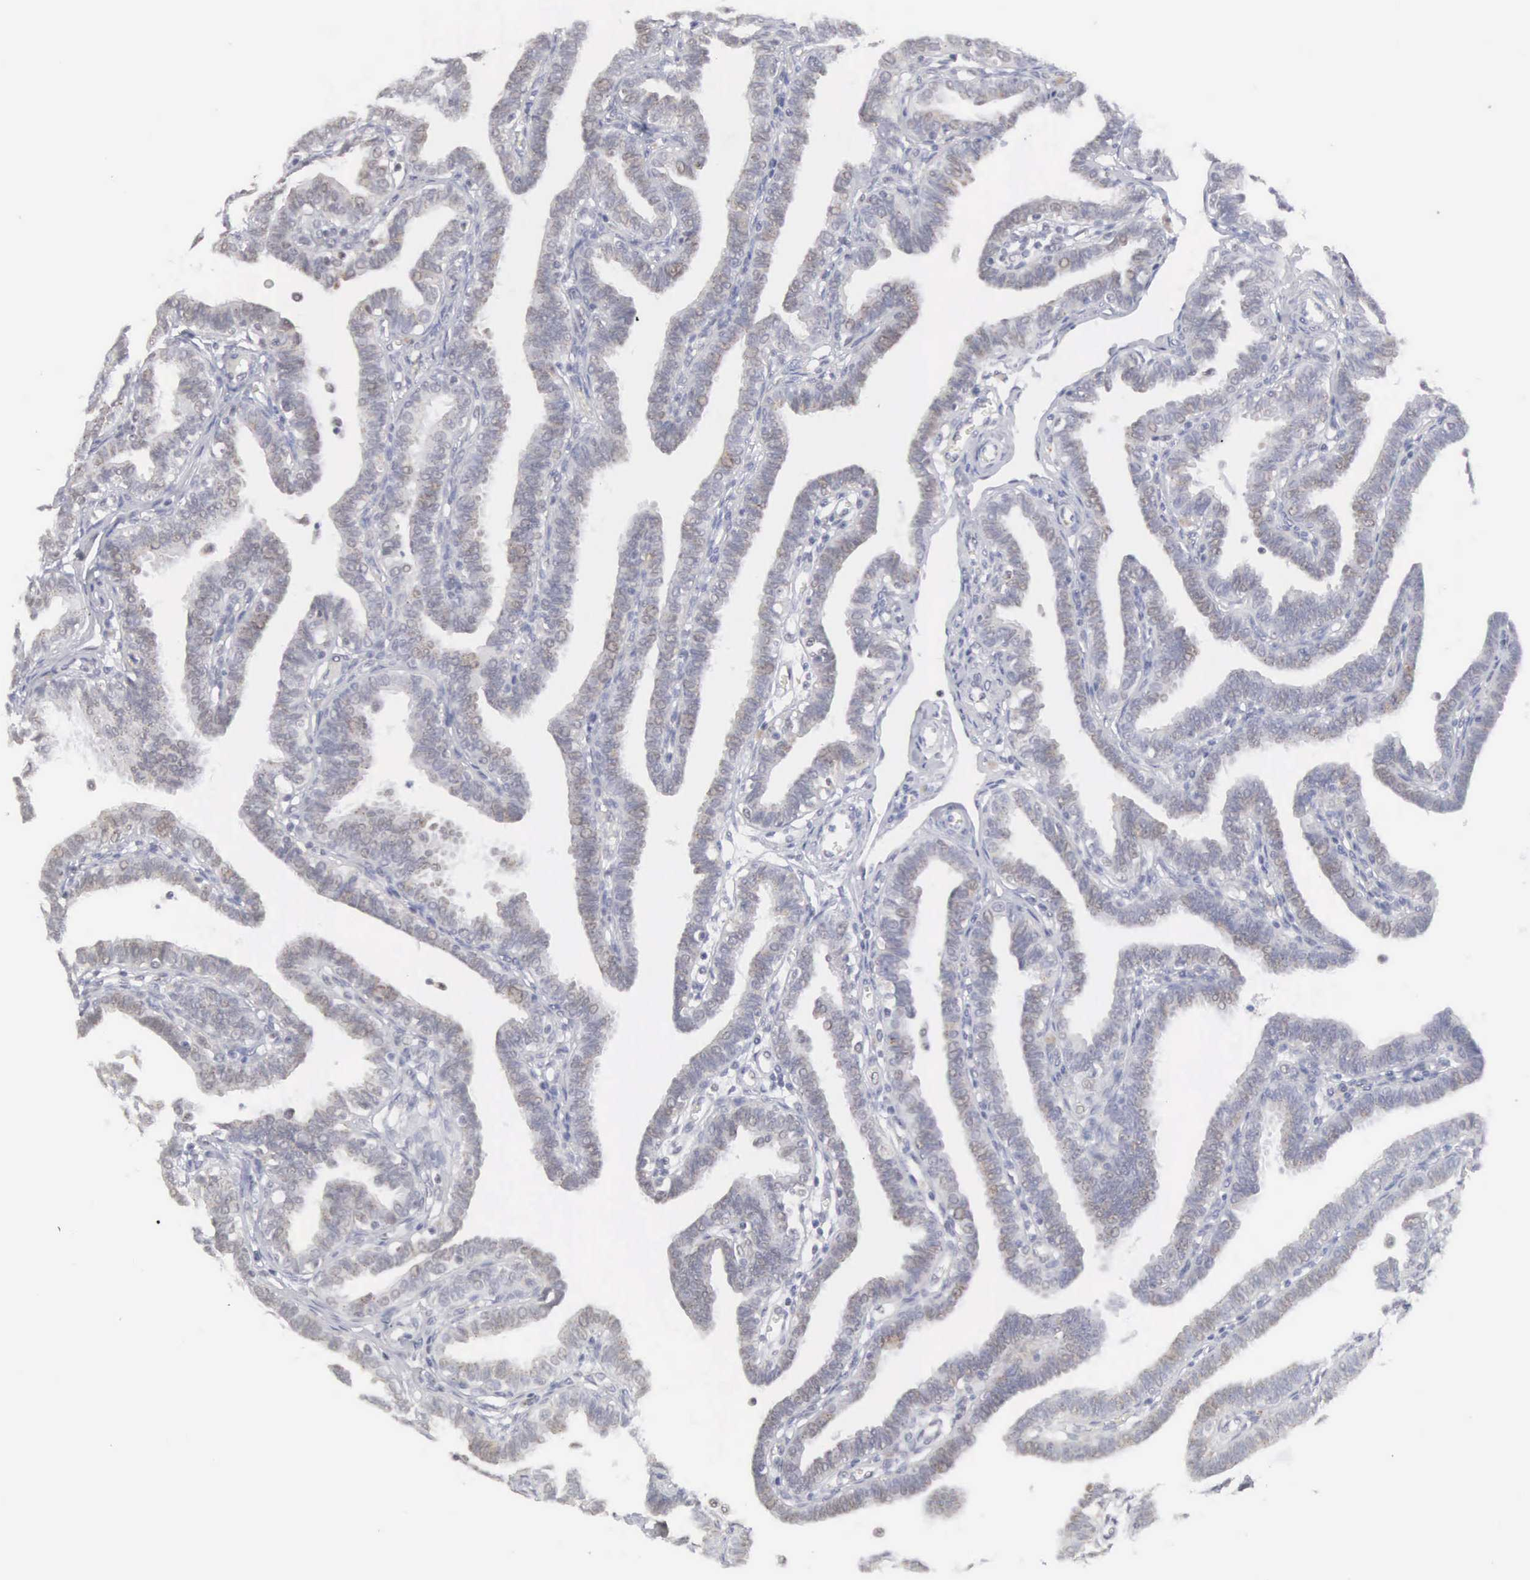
{"staining": {"intensity": "weak", "quantity": "25%-75%", "location": "cytoplasmic/membranous"}, "tissue": "fallopian tube", "cell_type": "Glandular cells", "image_type": "normal", "snomed": [{"axis": "morphology", "description": "Normal tissue, NOS"}, {"axis": "topography", "description": "Fallopian tube"}], "caption": "About 25%-75% of glandular cells in benign human fallopian tube display weak cytoplasmic/membranous protein expression as visualized by brown immunohistochemical staining.", "gene": "MNAT1", "patient": {"sex": "female", "age": 41}}